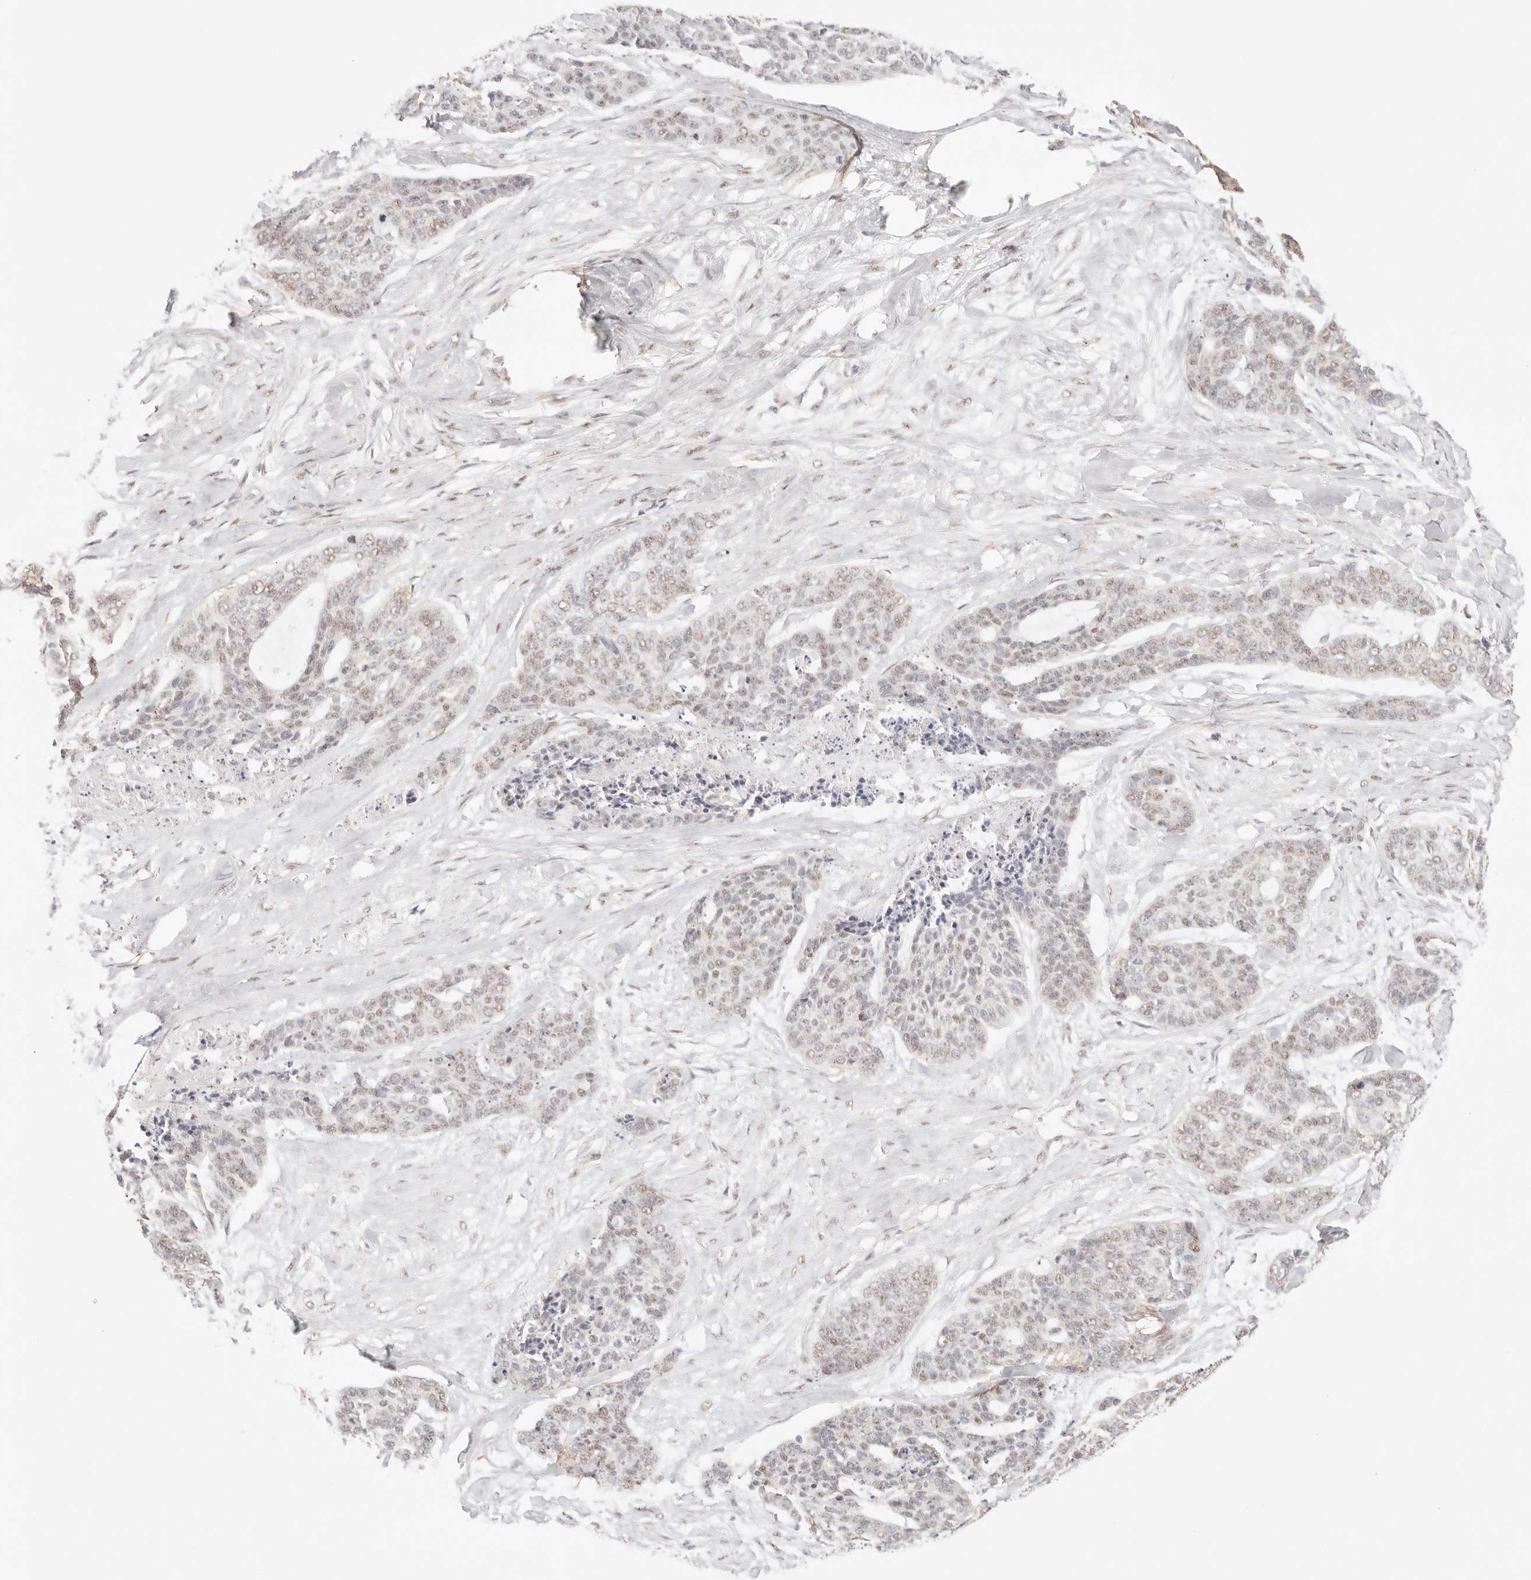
{"staining": {"intensity": "weak", "quantity": "25%-75%", "location": "nuclear"}, "tissue": "skin cancer", "cell_type": "Tumor cells", "image_type": "cancer", "snomed": [{"axis": "morphology", "description": "Basal cell carcinoma"}, {"axis": "topography", "description": "Skin"}], "caption": "Basal cell carcinoma (skin) stained with a protein marker demonstrates weak staining in tumor cells.", "gene": "IL1R2", "patient": {"sex": "female", "age": 64}}